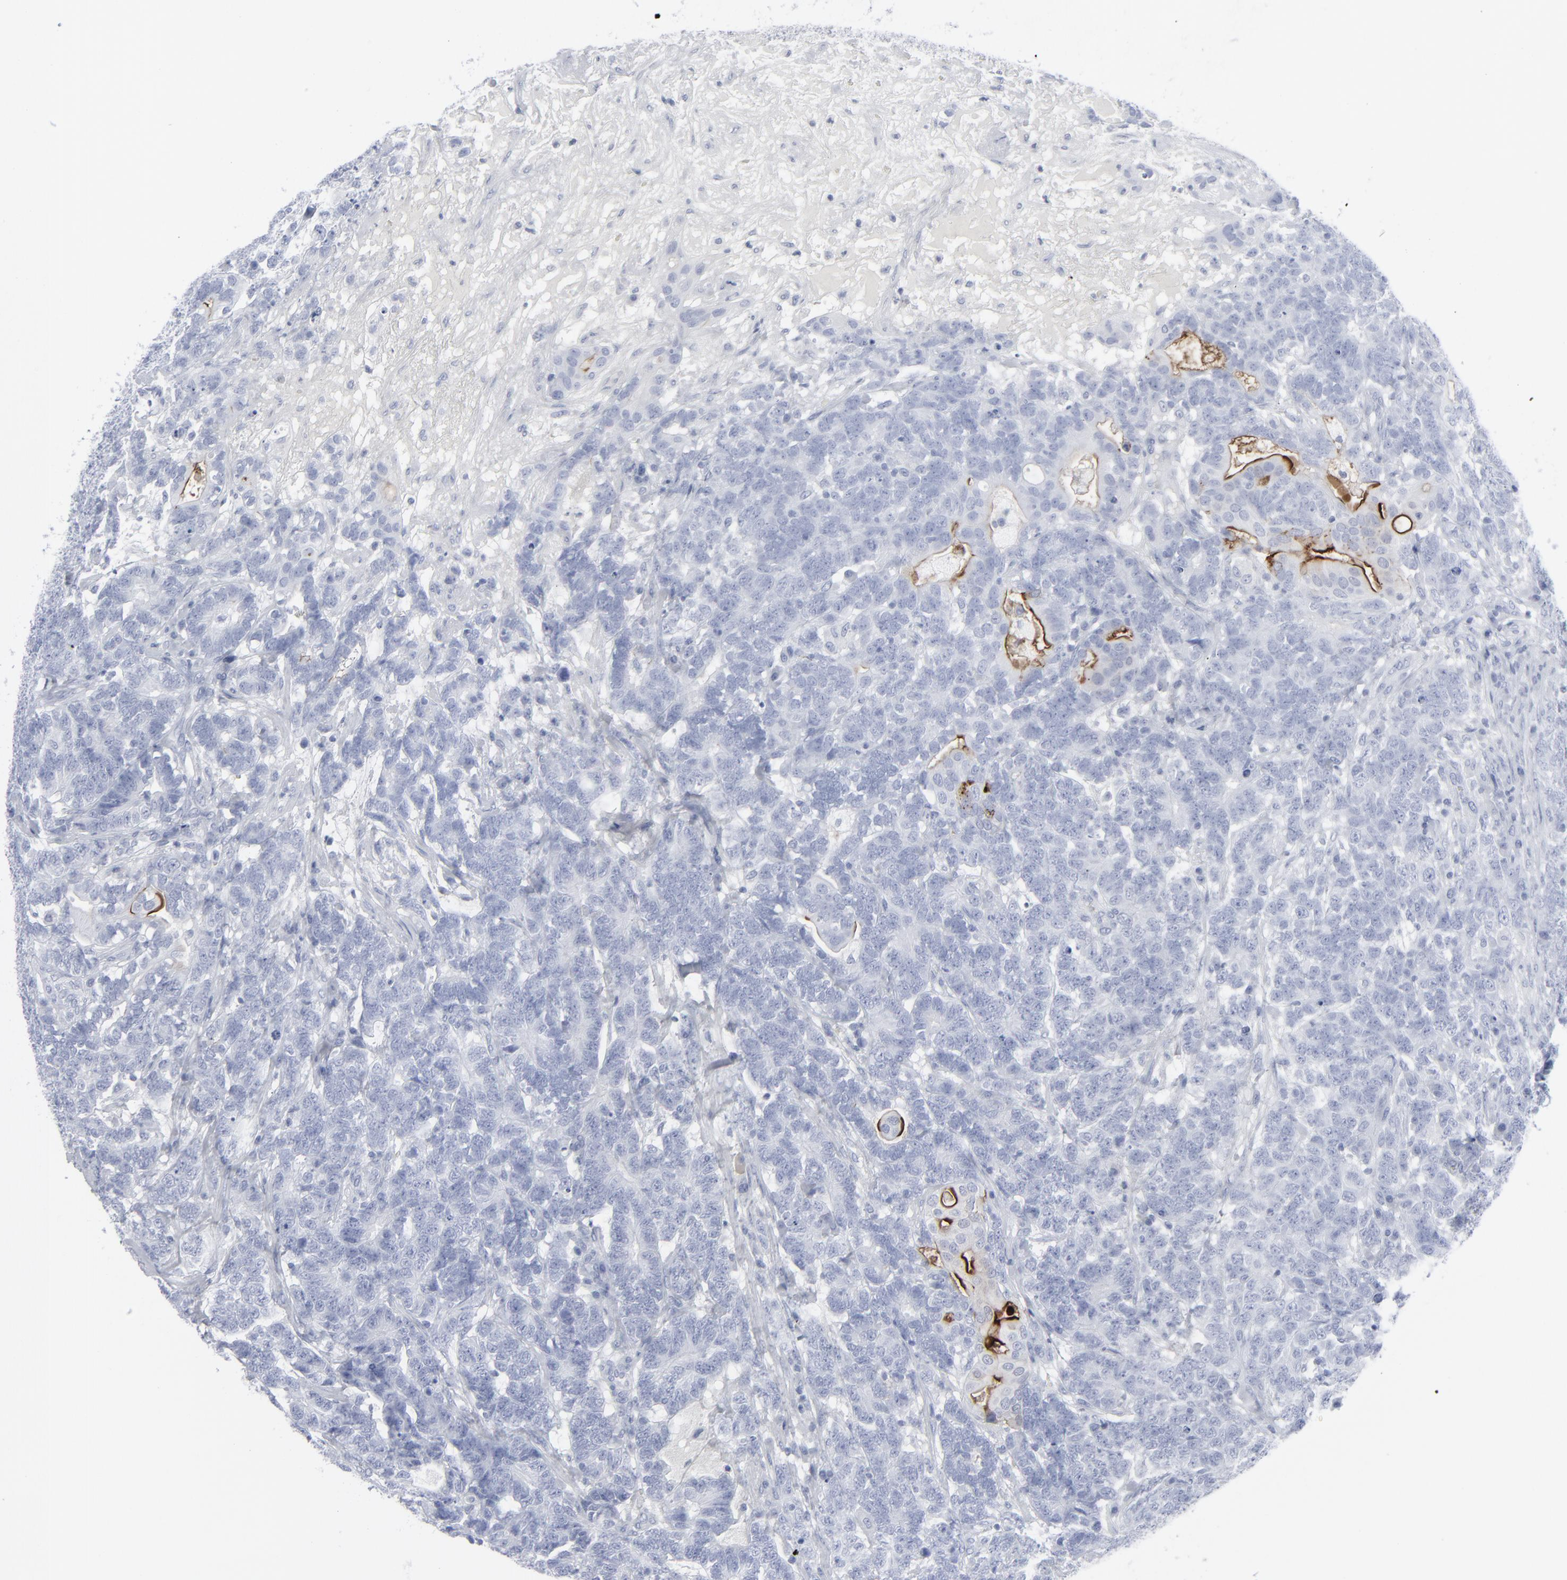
{"staining": {"intensity": "strong", "quantity": "<25%", "location": "cytoplasmic/membranous"}, "tissue": "testis cancer", "cell_type": "Tumor cells", "image_type": "cancer", "snomed": [{"axis": "morphology", "description": "Carcinoma, Embryonal, NOS"}, {"axis": "topography", "description": "Testis"}], "caption": "Immunohistochemical staining of testis cancer demonstrates medium levels of strong cytoplasmic/membranous staining in about <25% of tumor cells.", "gene": "MSLN", "patient": {"sex": "male", "age": 26}}